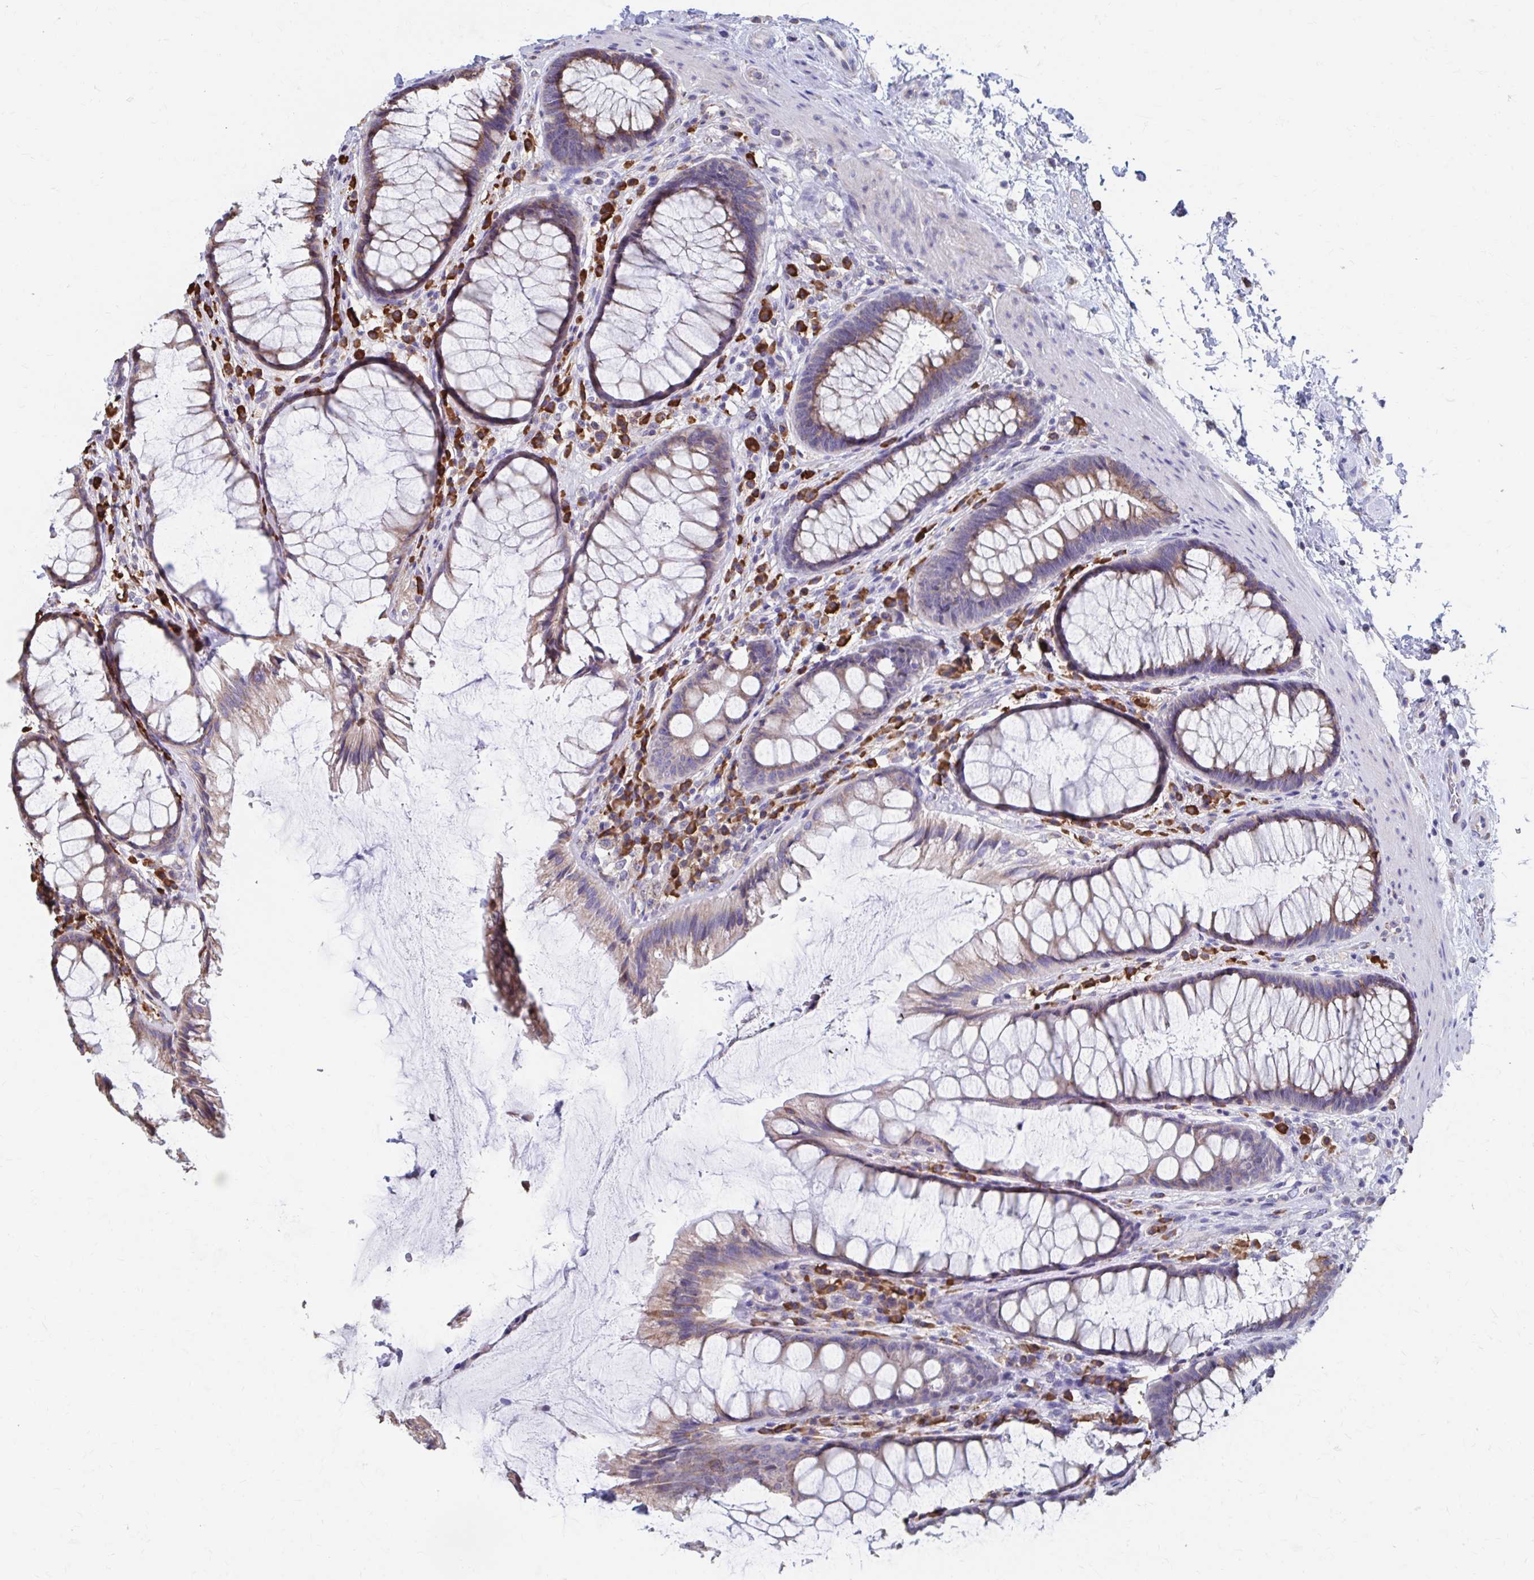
{"staining": {"intensity": "weak", "quantity": ">75%", "location": "cytoplasmic/membranous"}, "tissue": "rectum", "cell_type": "Glandular cells", "image_type": "normal", "snomed": [{"axis": "morphology", "description": "Normal tissue, NOS"}, {"axis": "topography", "description": "Rectum"}], "caption": "A low amount of weak cytoplasmic/membranous positivity is seen in approximately >75% of glandular cells in normal rectum.", "gene": "FKBP2", "patient": {"sex": "male", "age": 72}}